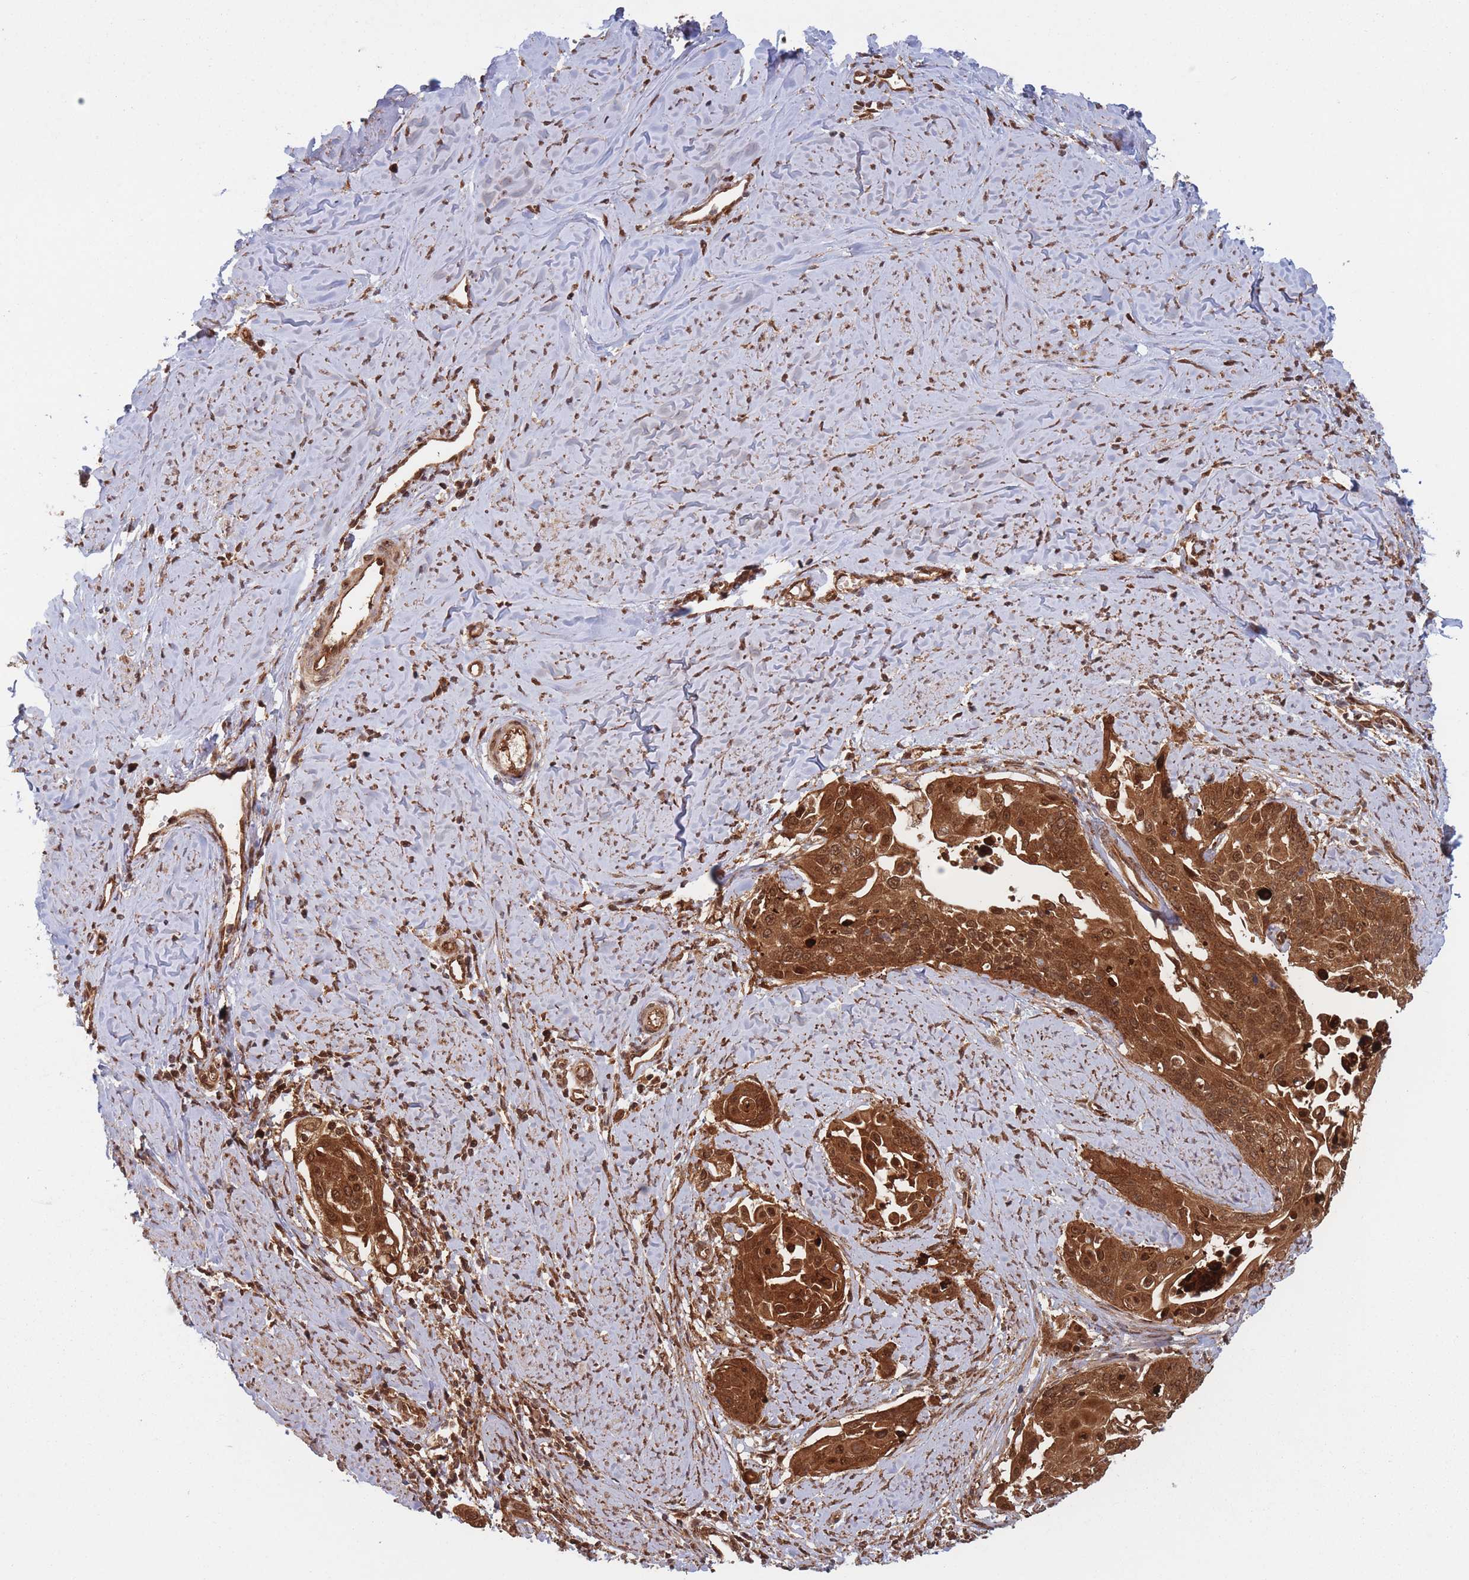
{"staining": {"intensity": "strong", "quantity": ">75%", "location": "cytoplasmic/membranous,nuclear"}, "tissue": "cervical cancer", "cell_type": "Tumor cells", "image_type": "cancer", "snomed": [{"axis": "morphology", "description": "Squamous cell carcinoma, NOS"}, {"axis": "topography", "description": "Cervix"}], "caption": "A histopathology image of cervical squamous cell carcinoma stained for a protein reveals strong cytoplasmic/membranous and nuclear brown staining in tumor cells.", "gene": "PODXL2", "patient": {"sex": "female", "age": 44}}